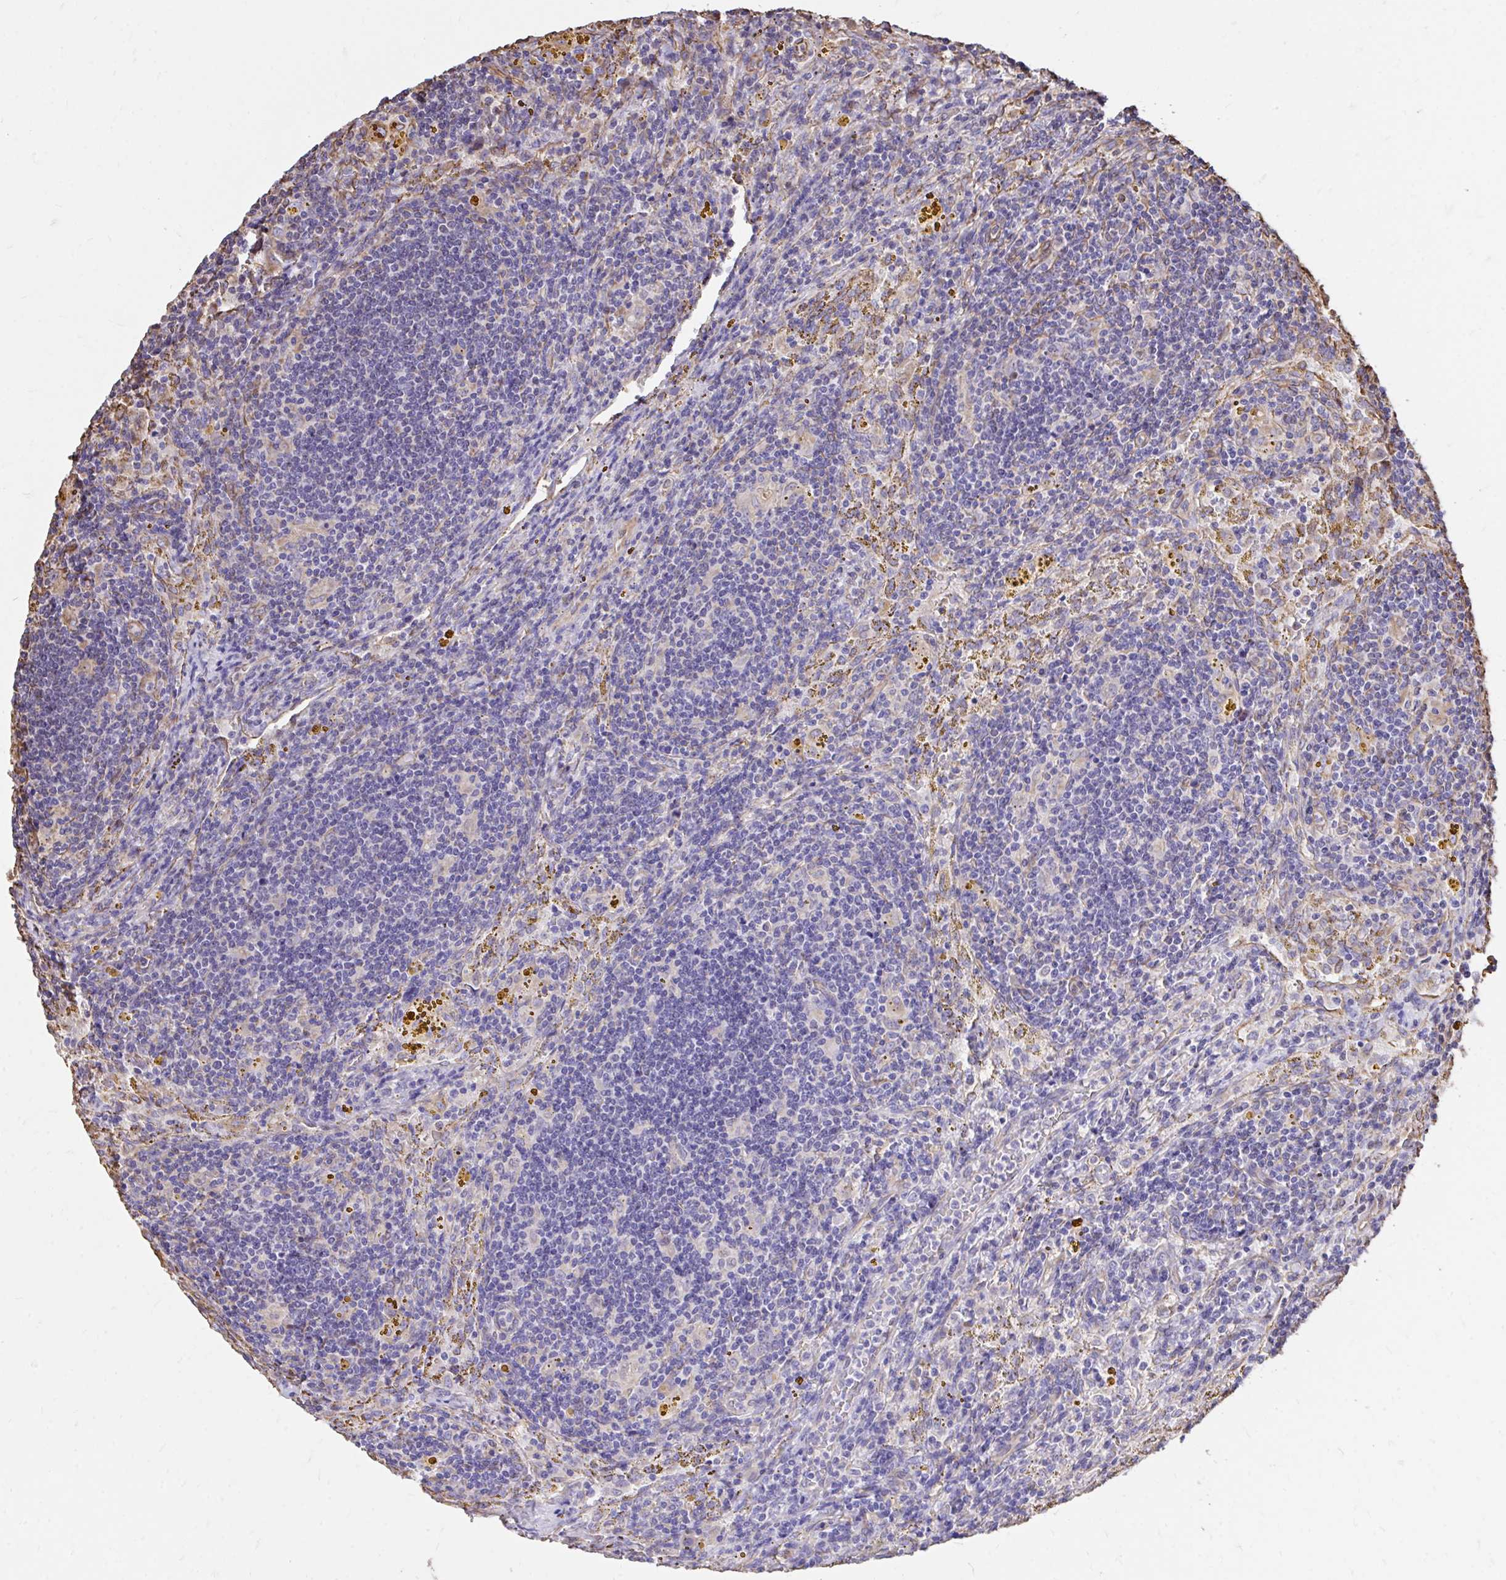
{"staining": {"intensity": "negative", "quantity": "none", "location": "none"}, "tissue": "lymphoma", "cell_type": "Tumor cells", "image_type": "cancer", "snomed": [{"axis": "morphology", "description": "Malignant lymphoma, non-Hodgkin's type, Low grade"}, {"axis": "topography", "description": "Spleen"}], "caption": "High magnification brightfield microscopy of low-grade malignant lymphoma, non-Hodgkin's type stained with DAB (brown) and counterstained with hematoxylin (blue): tumor cells show no significant expression.", "gene": "RNF103", "patient": {"sex": "female", "age": 70}}